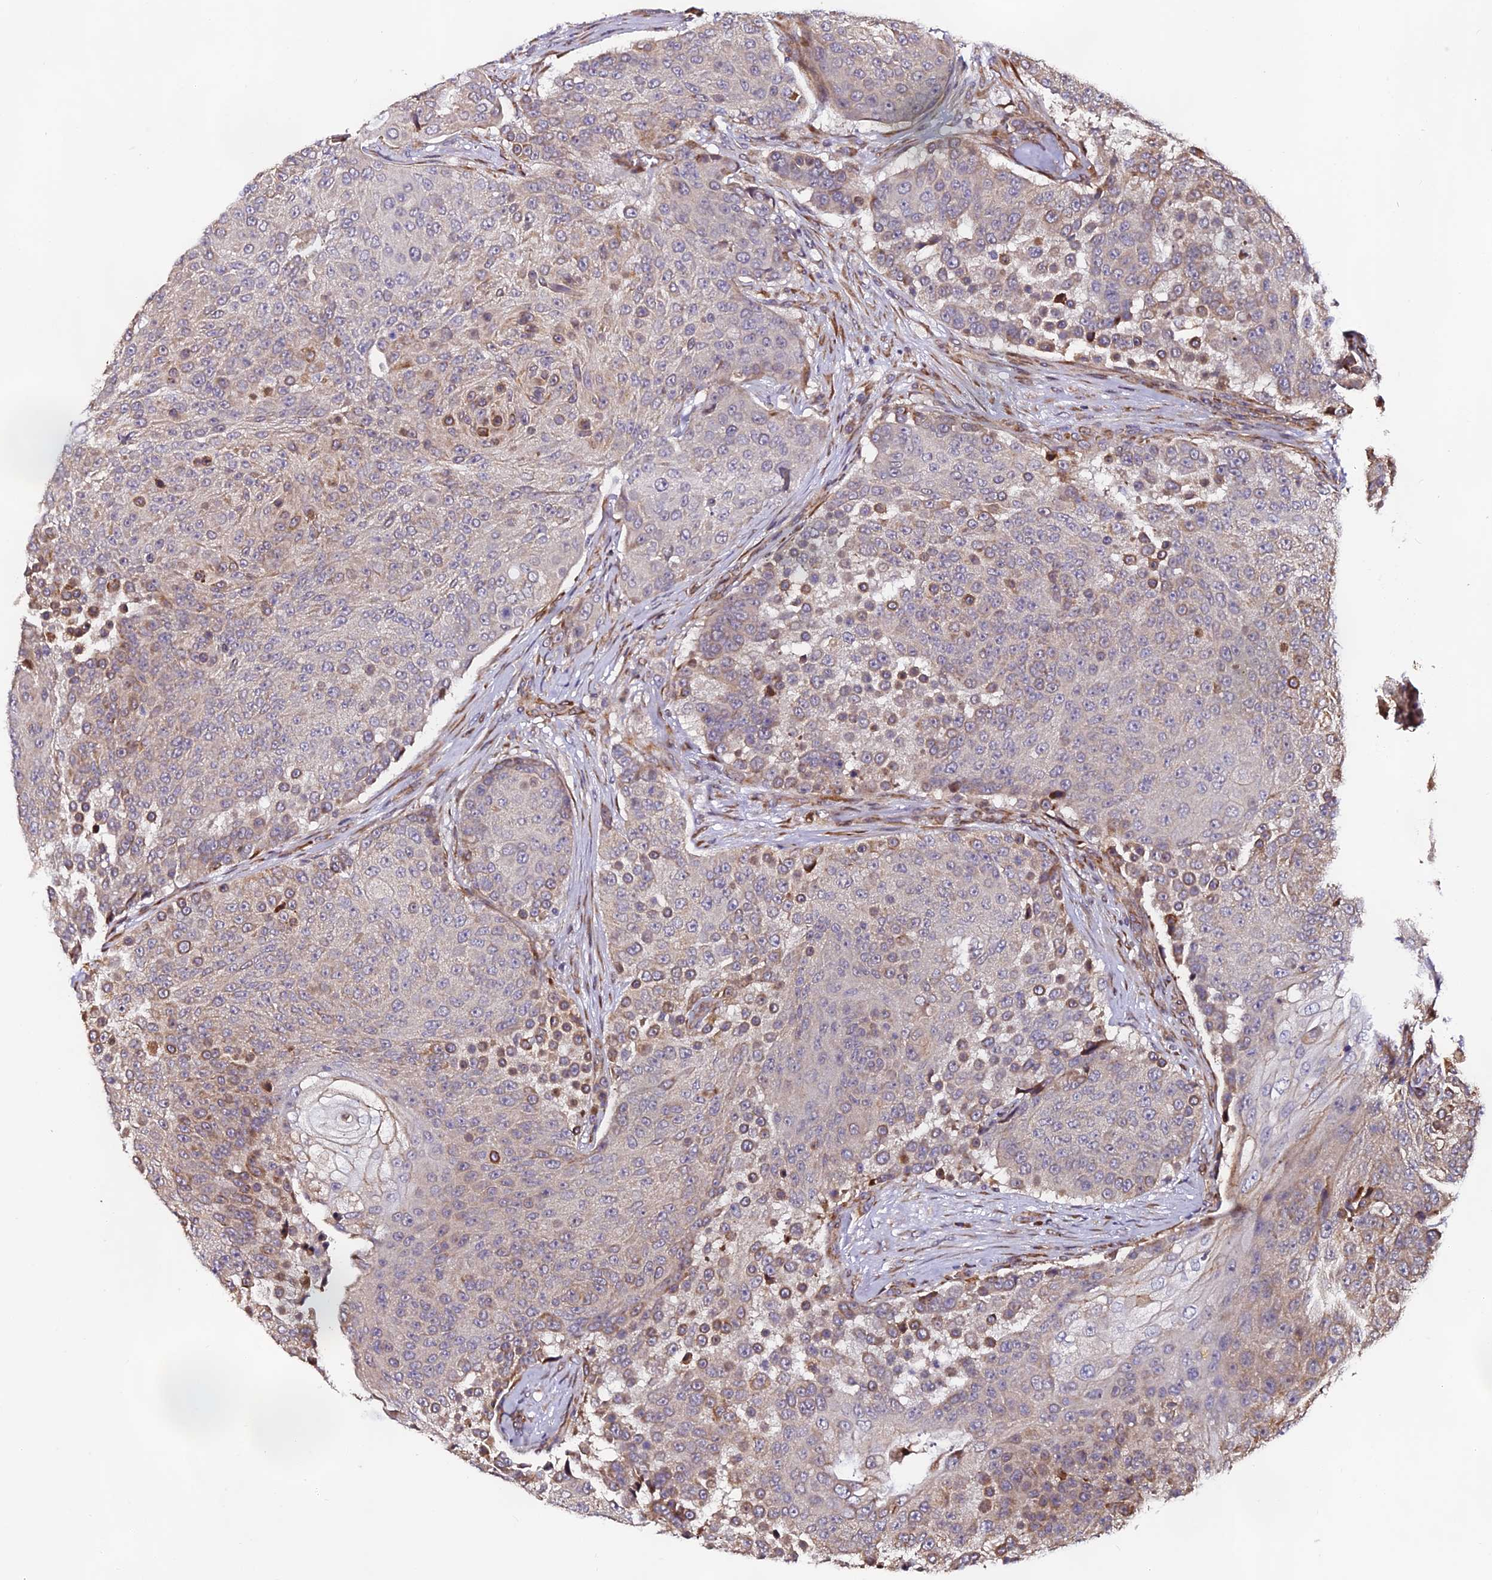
{"staining": {"intensity": "weak", "quantity": "<25%", "location": "cytoplasmic/membranous"}, "tissue": "urothelial cancer", "cell_type": "Tumor cells", "image_type": "cancer", "snomed": [{"axis": "morphology", "description": "Urothelial carcinoma, High grade"}, {"axis": "topography", "description": "Urinary bladder"}], "caption": "DAB (3,3'-diaminobenzidine) immunohistochemical staining of human urothelial cancer displays no significant expression in tumor cells.", "gene": "RAB28", "patient": {"sex": "female", "age": 63}}